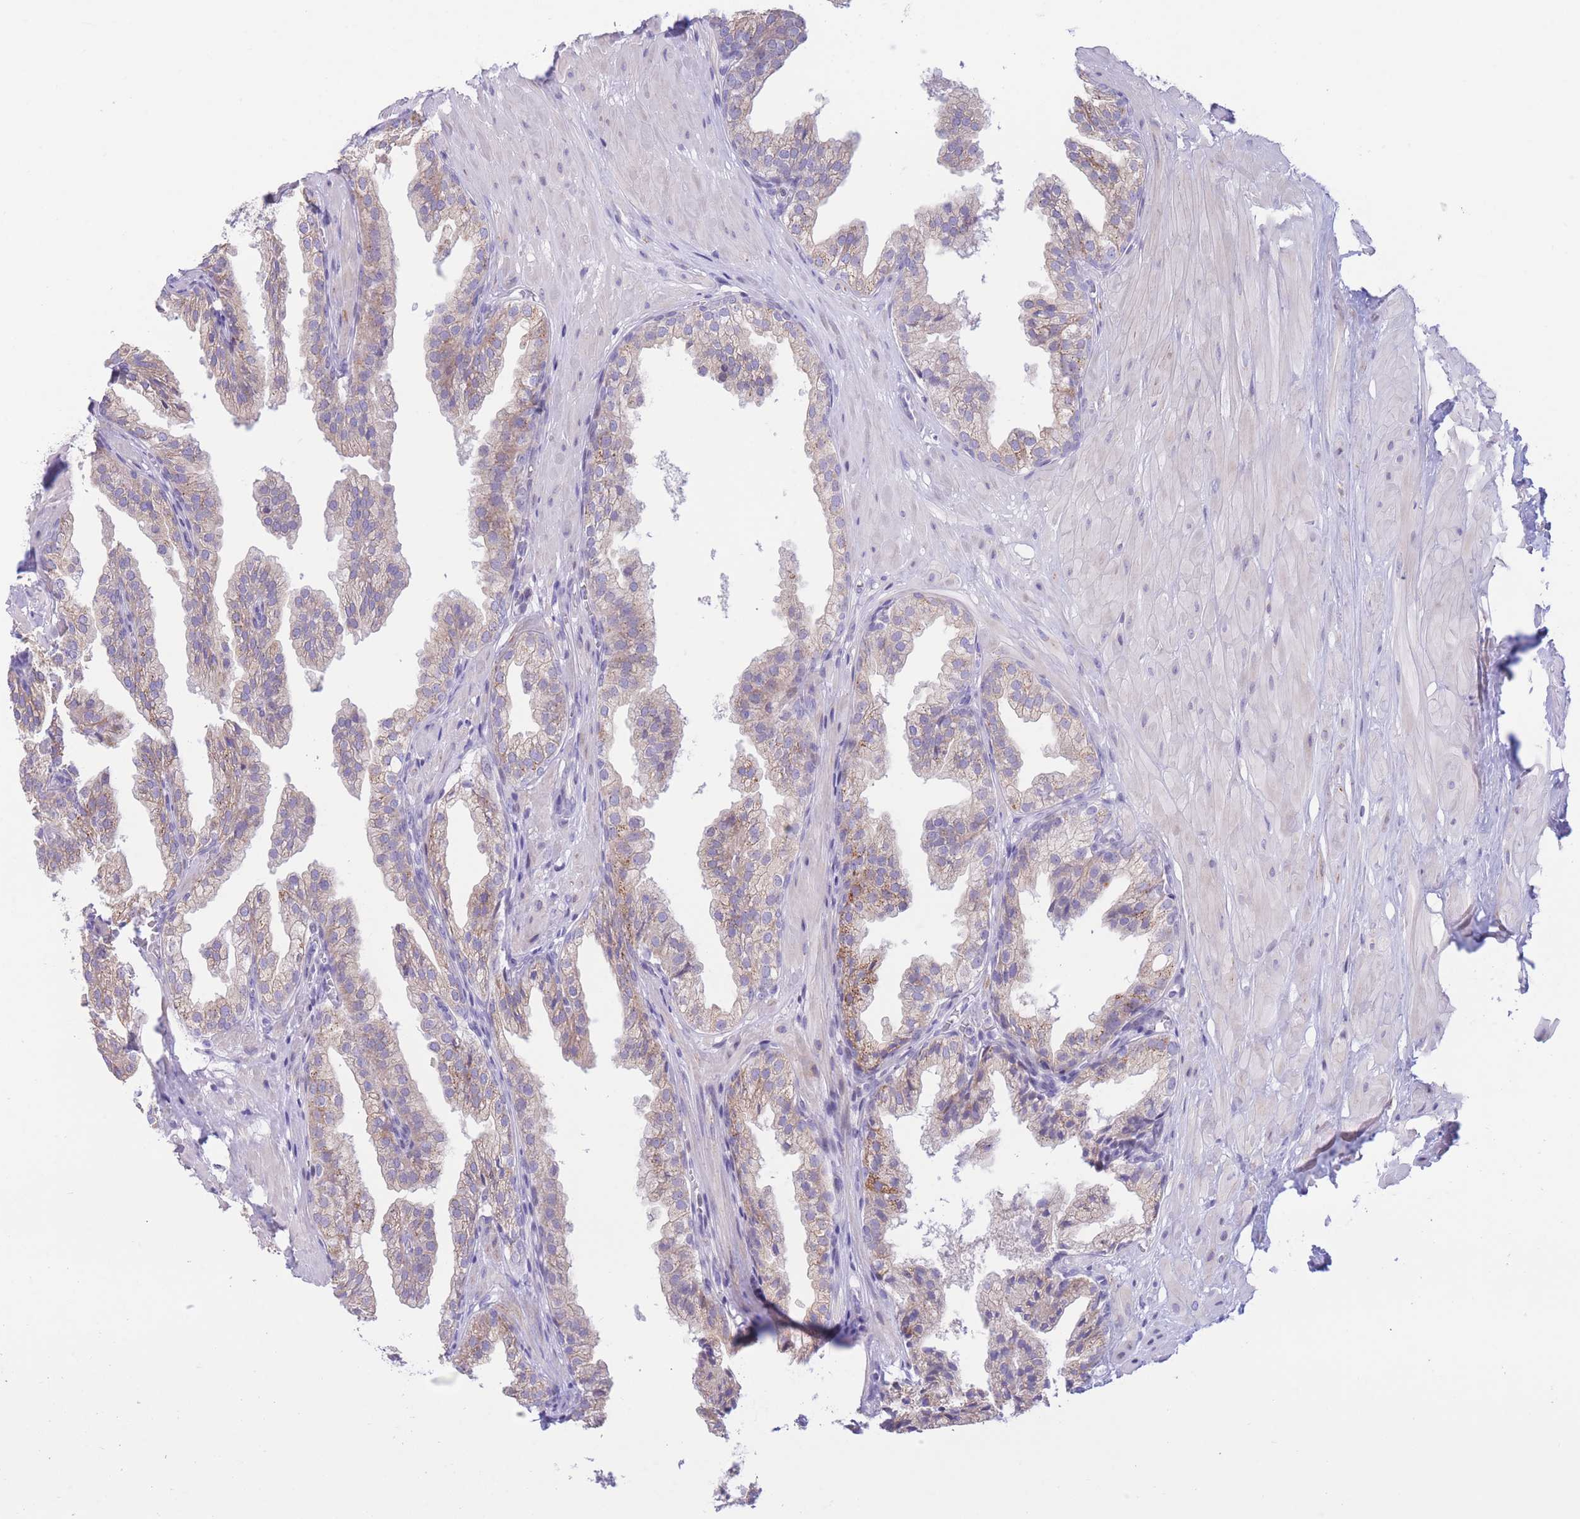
{"staining": {"intensity": "weak", "quantity": "25%-75%", "location": "cytoplasmic/membranous"}, "tissue": "prostate", "cell_type": "Glandular cells", "image_type": "normal", "snomed": [{"axis": "morphology", "description": "Normal tissue, NOS"}, {"axis": "topography", "description": "Prostate"}, {"axis": "topography", "description": "Peripheral nerve tissue"}], "caption": "Brown immunohistochemical staining in normal prostate reveals weak cytoplasmic/membranous staining in approximately 25%-75% of glandular cells. (IHC, brightfield microscopy, high magnification).", "gene": "RPL39L", "patient": {"sex": "male", "age": 55}}